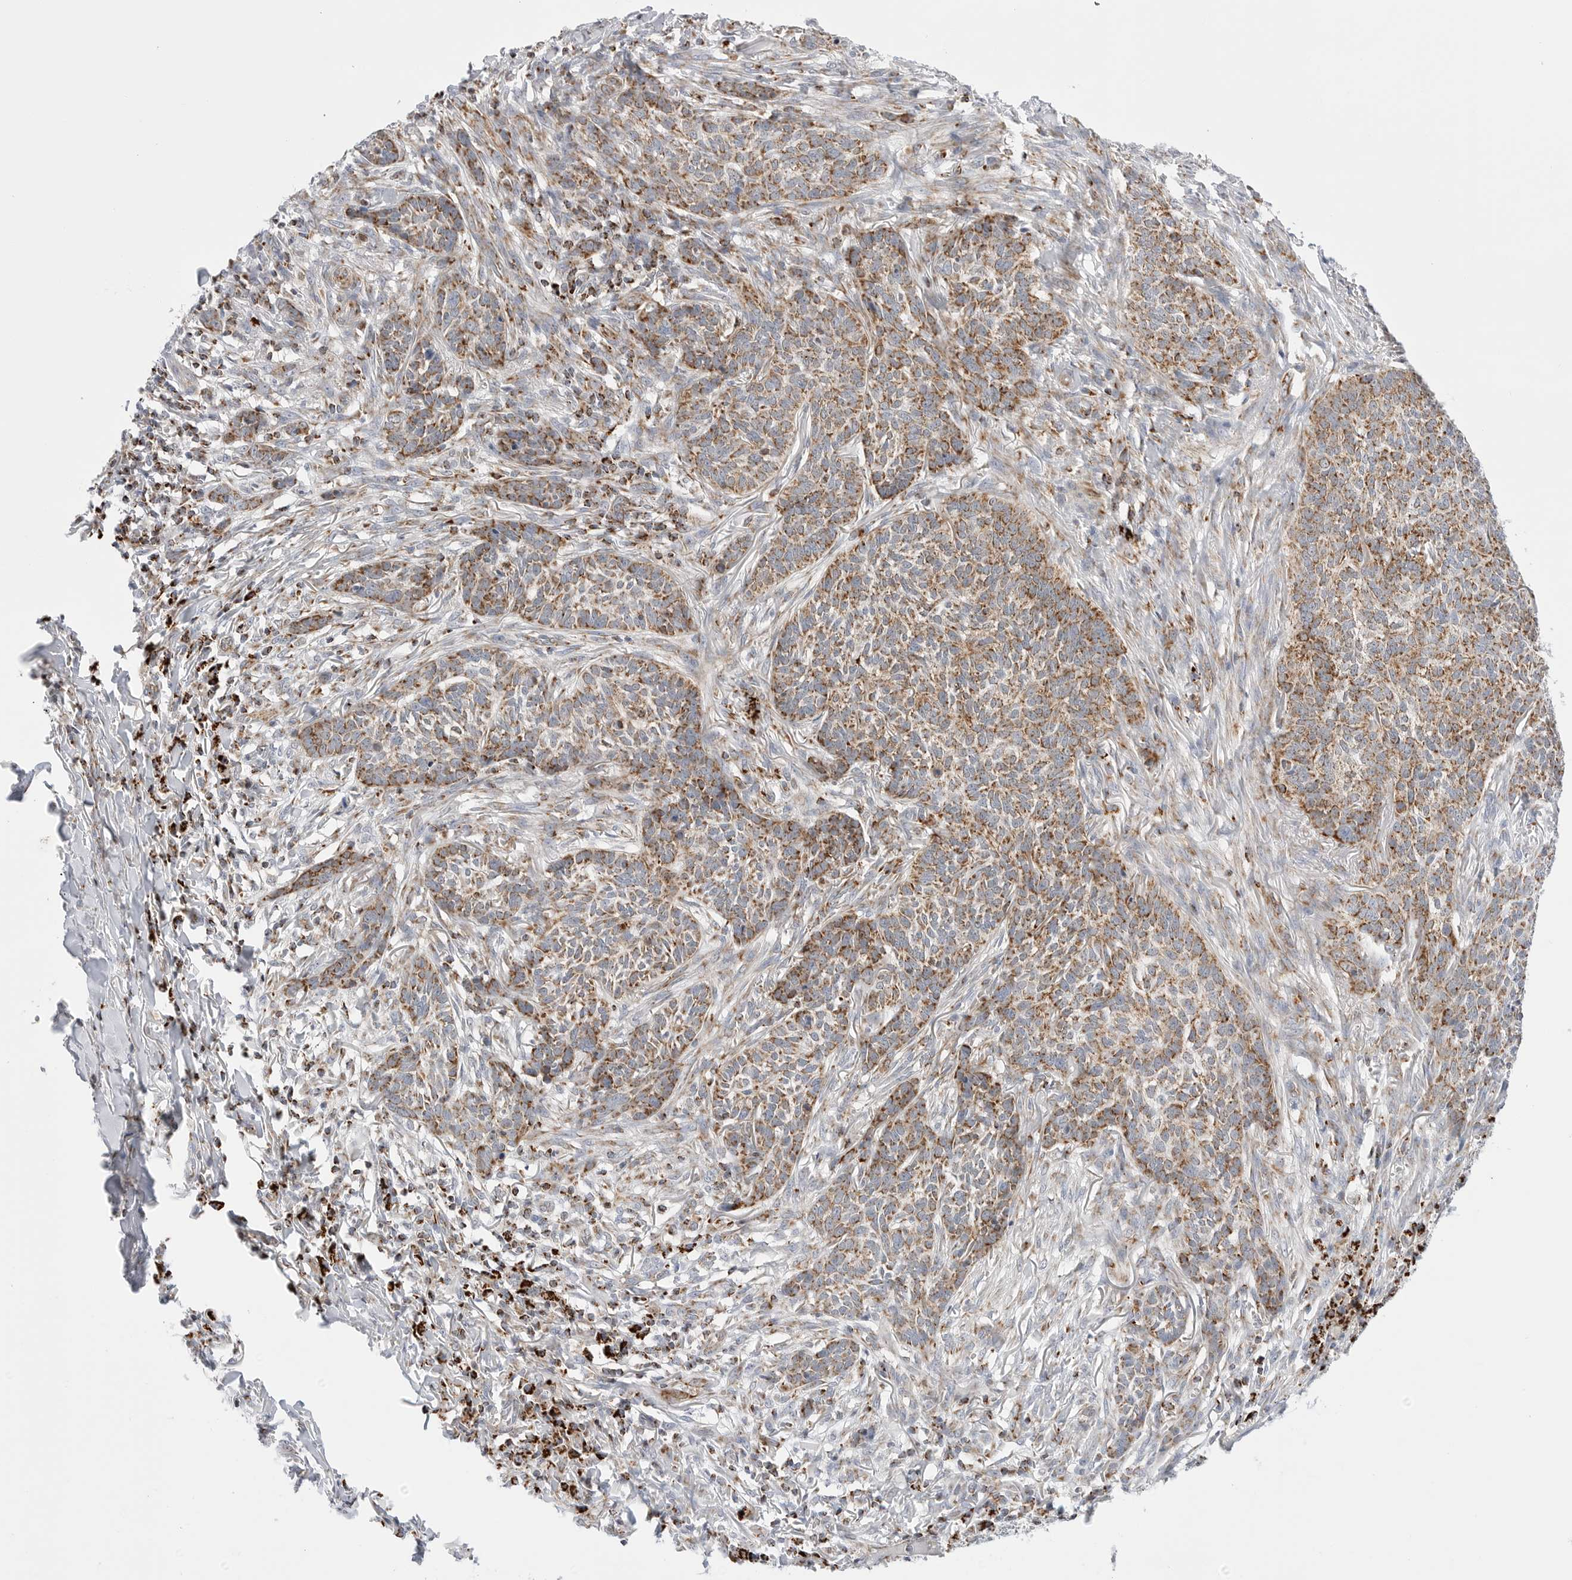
{"staining": {"intensity": "moderate", "quantity": ">75%", "location": "cytoplasmic/membranous"}, "tissue": "skin cancer", "cell_type": "Tumor cells", "image_type": "cancer", "snomed": [{"axis": "morphology", "description": "Basal cell carcinoma"}, {"axis": "topography", "description": "Skin"}], "caption": "Protein positivity by IHC displays moderate cytoplasmic/membranous positivity in about >75% of tumor cells in basal cell carcinoma (skin).", "gene": "ATP5IF1", "patient": {"sex": "male", "age": 85}}